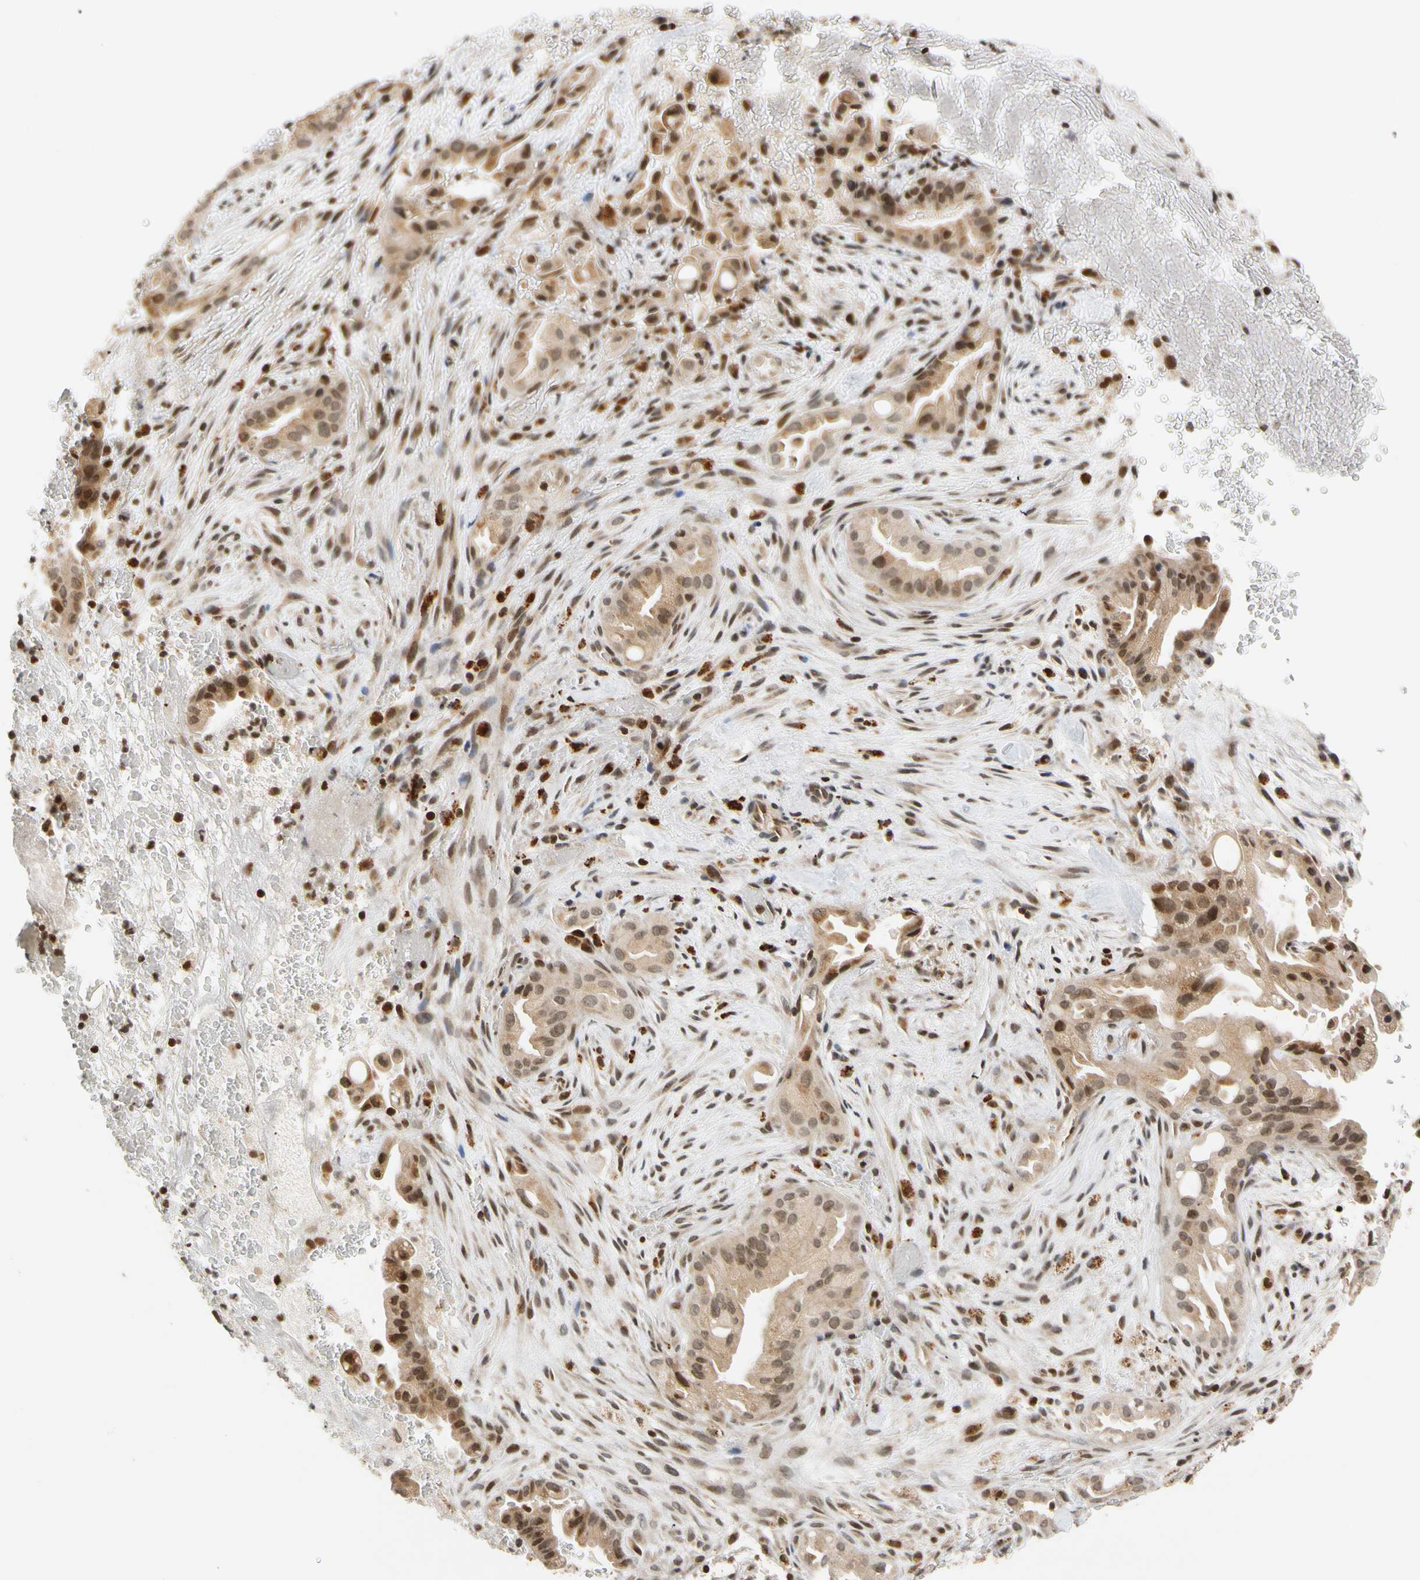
{"staining": {"intensity": "moderate", "quantity": ">75%", "location": "cytoplasmic/membranous,nuclear"}, "tissue": "liver cancer", "cell_type": "Tumor cells", "image_type": "cancer", "snomed": [{"axis": "morphology", "description": "Cholangiocarcinoma"}, {"axis": "topography", "description": "Liver"}], "caption": "This histopathology image demonstrates liver cancer stained with IHC to label a protein in brown. The cytoplasmic/membranous and nuclear of tumor cells show moderate positivity for the protein. Nuclei are counter-stained blue.", "gene": "CDK7", "patient": {"sex": "female", "age": 68}}